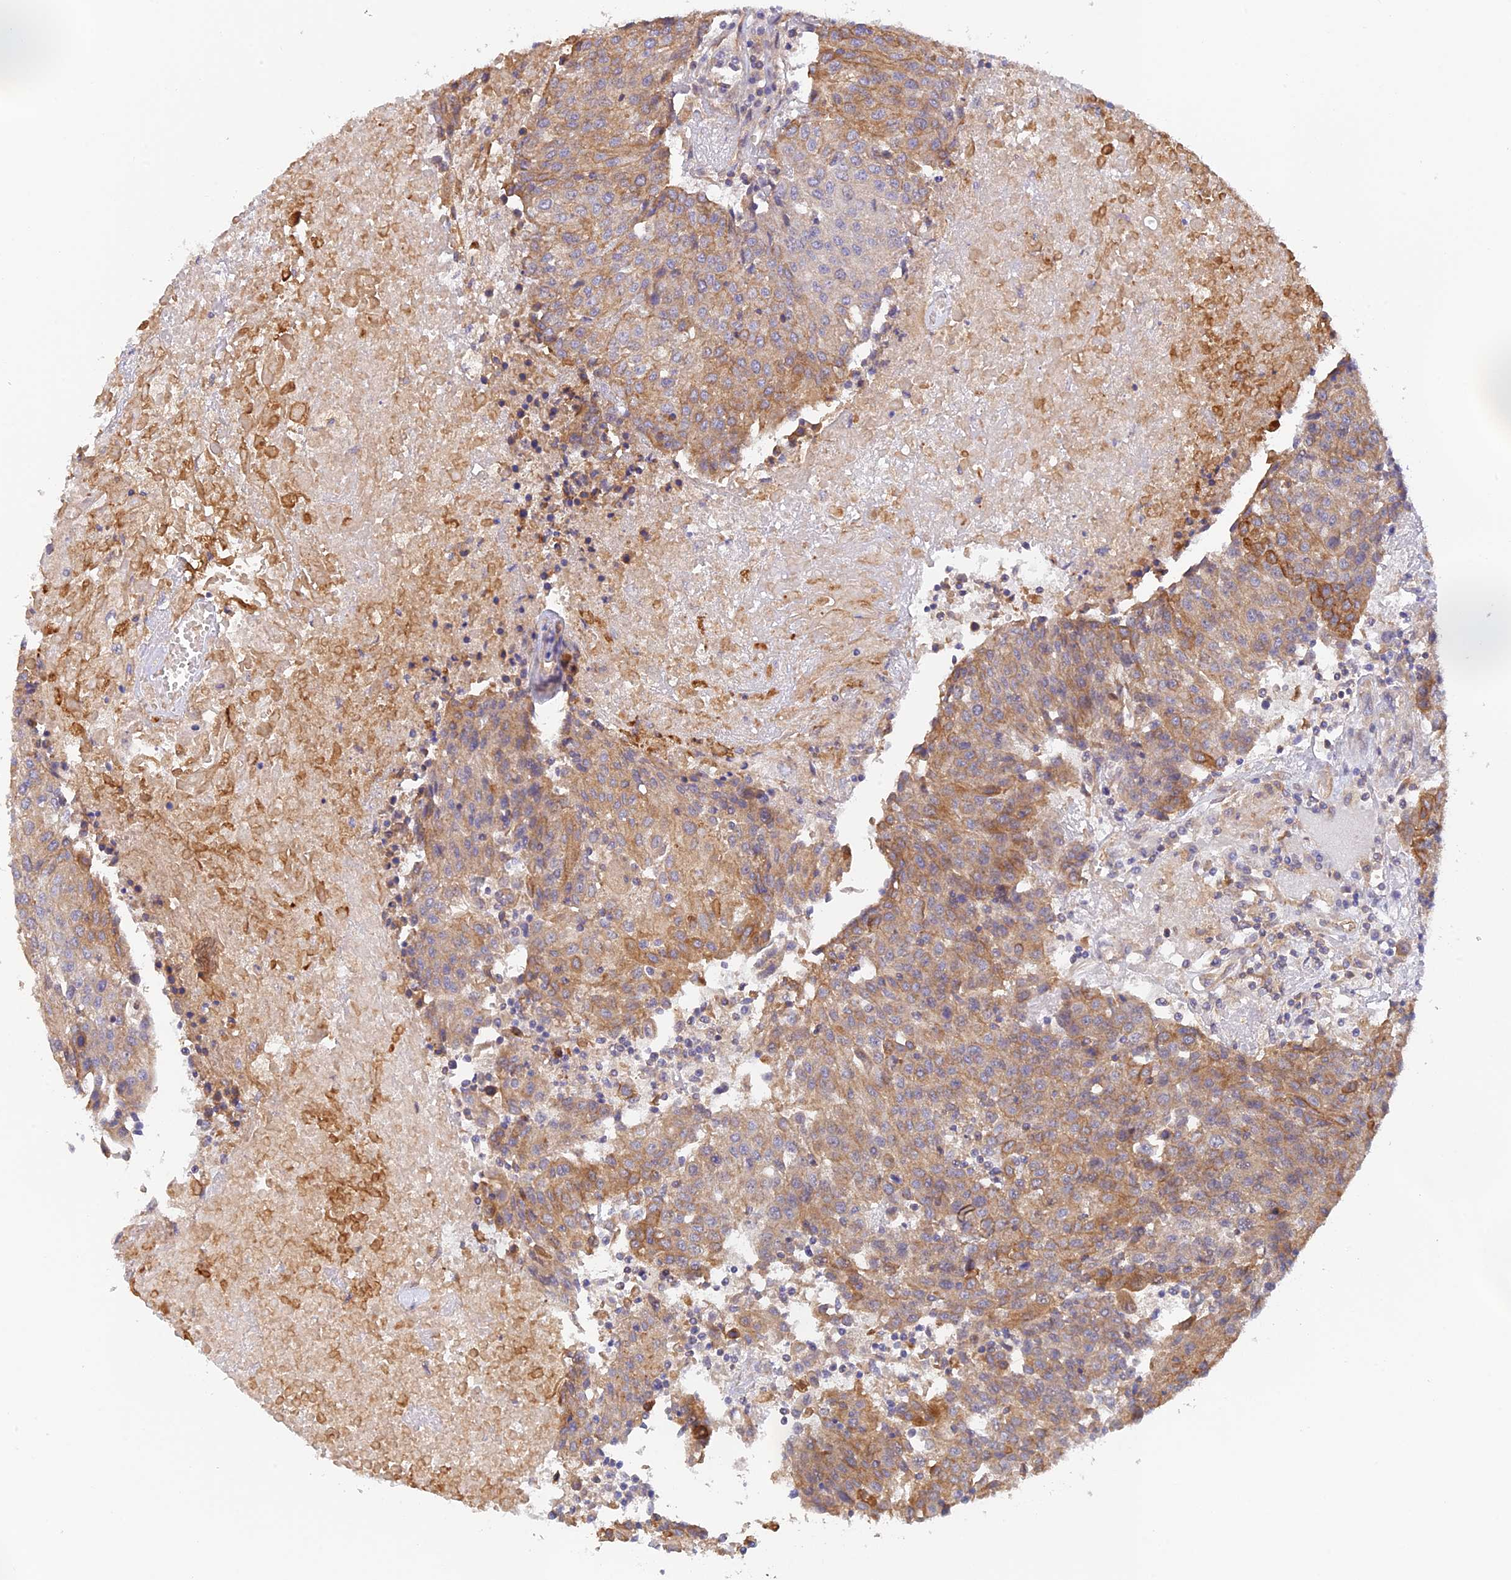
{"staining": {"intensity": "moderate", "quantity": "25%-75%", "location": "cytoplasmic/membranous"}, "tissue": "urothelial cancer", "cell_type": "Tumor cells", "image_type": "cancer", "snomed": [{"axis": "morphology", "description": "Urothelial carcinoma, High grade"}, {"axis": "topography", "description": "Urinary bladder"}], "caption": "High-magnification brightfield microscopy of urothelial cancer stained with DAB (3,3'-diaminobenzidine) (brown) and counterstained with hematoxylin (blue). tumor cells exhibit moderate cytoplasmic/membranous expression is present in about25%-75% of cells. The staining was performed using DAB (3,3'-diaminobenzidine) to visualize the protein expression in brown, while the nuclei were stained in blue with hematoxylin (Magnification: 20x).", "gene": "MYO9A", "patient": {"sex": "female", "age": 85}}